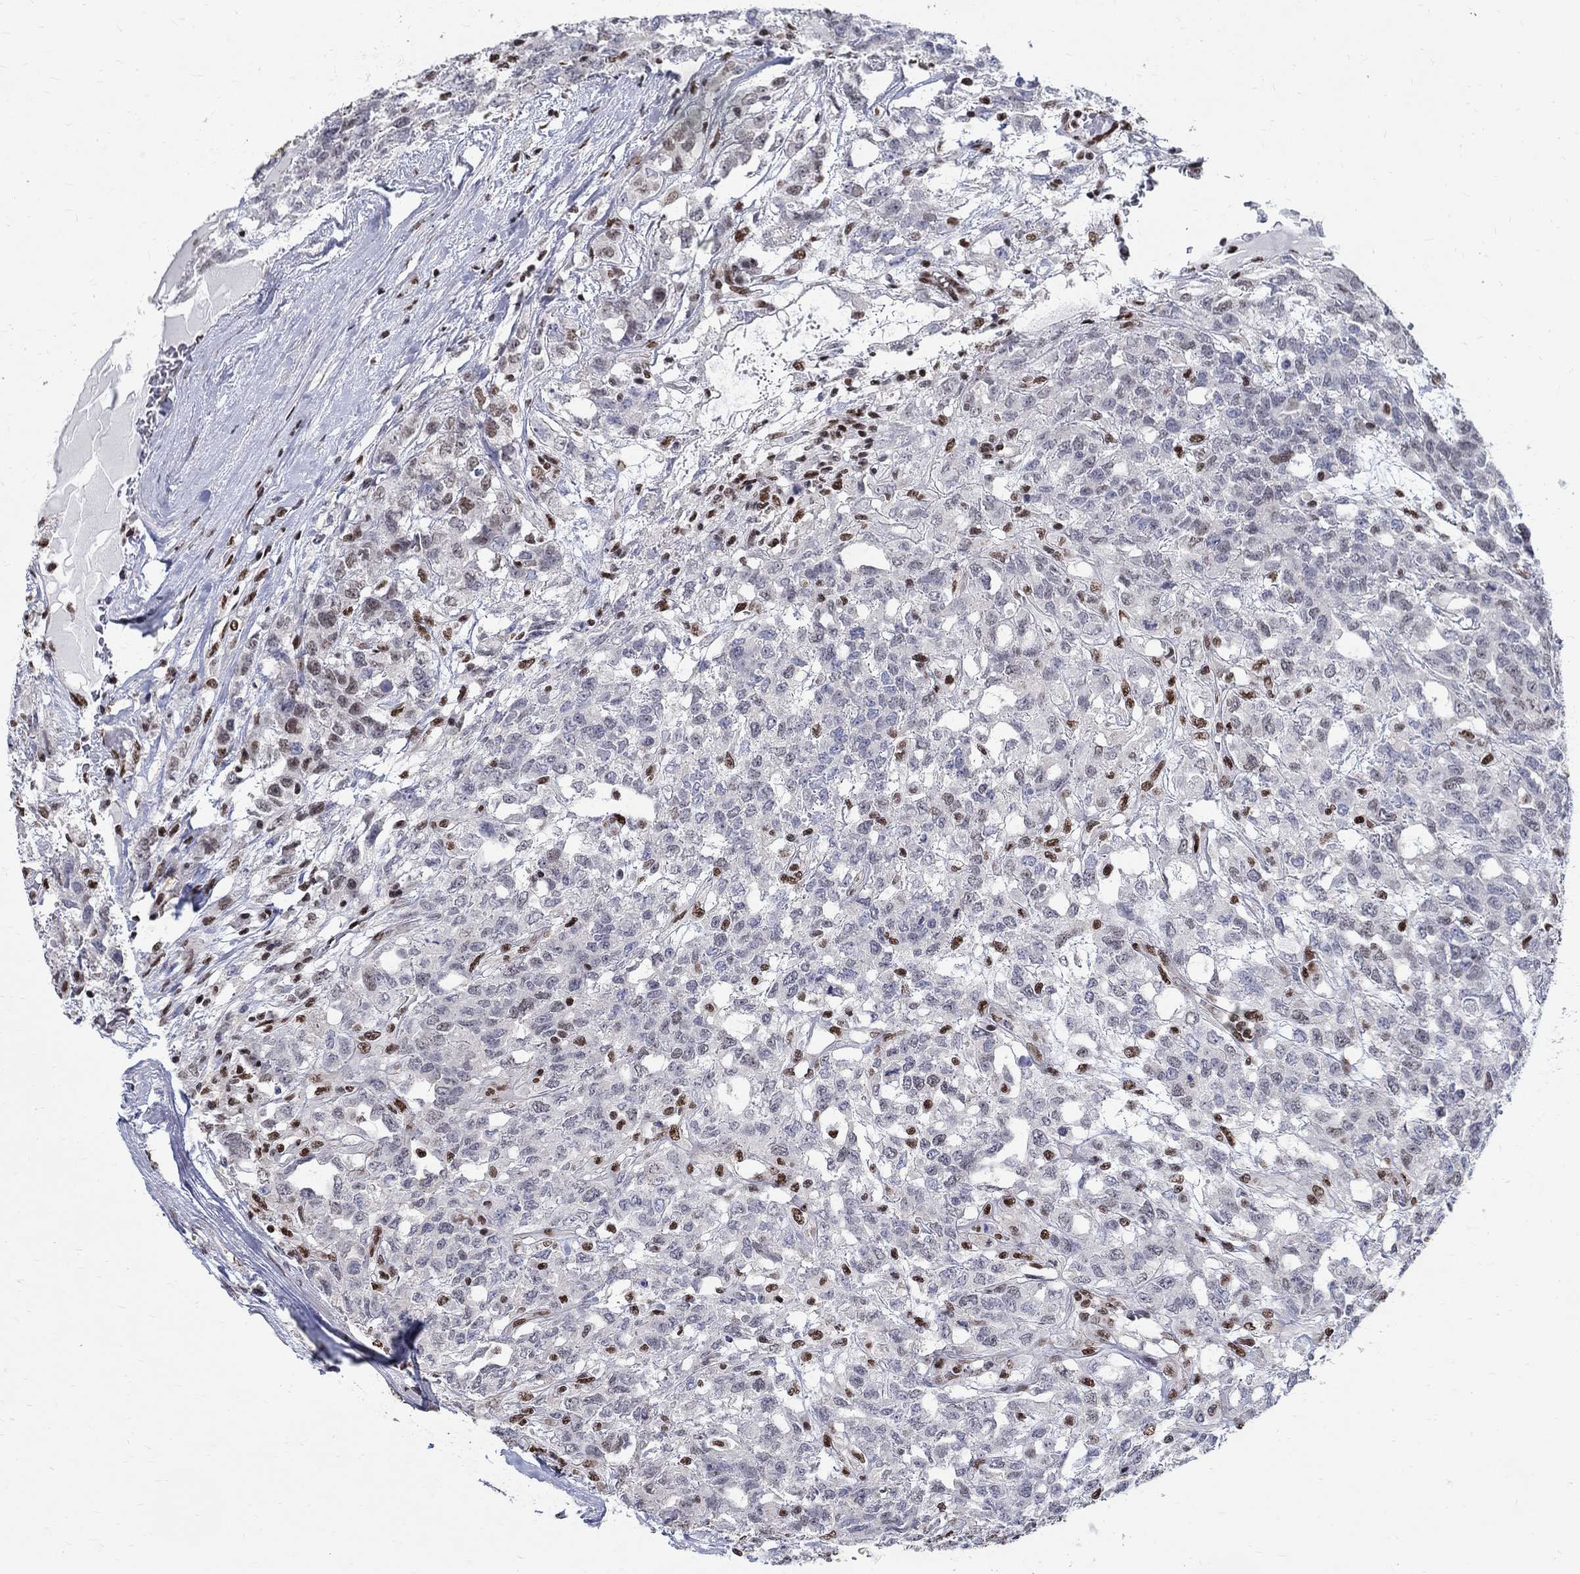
{"staining": {"intensity": "weak", "quantity": "<25%", "location": "nuclear"}, "tissue": "testis cancer", "cell_type": "Tumor cells", "image_type": "cancer", "snomed": [{"axis": "morphology", "description": "Seminoma, NOS"}, {"axis": "topography", "description": "Testis"}], "caption": "Photomicrograph shows no significant protein expression in tumor cells of seminoma (testis).", "gene": "FBXO16", "patient": {"sex": "male", "age": 52}}